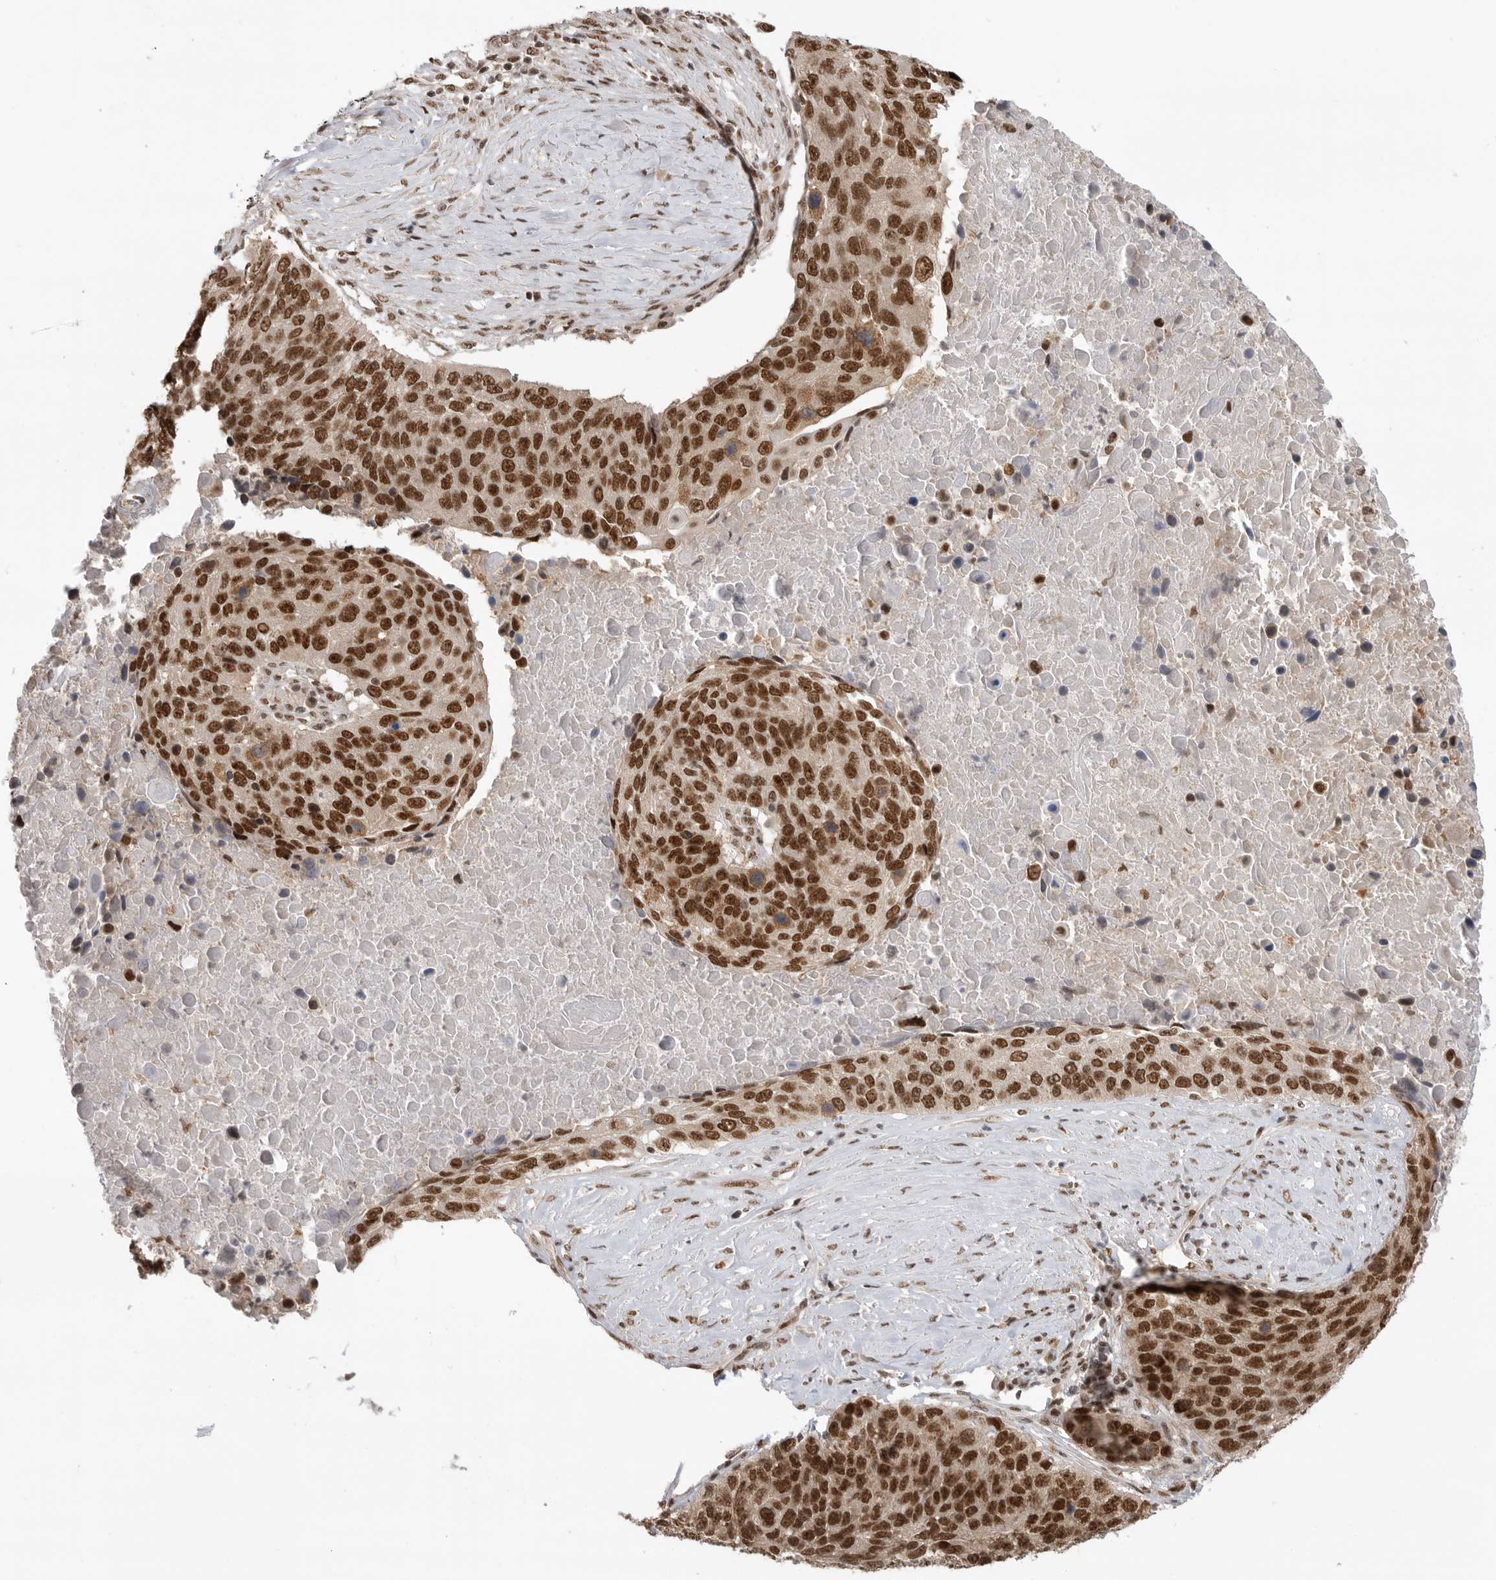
{"staining": {"intensity": "strong", "quantity": ">75%", "location": "nuclear"}, "tissue": "lung cancer", "cell_type": "Tumor cells", "image_type": "cancer", "snomed": [{"axis": "morphology", "description": "Squamous cell carcinoma, NOS"}, {"axis": "topography", "description": "Lung"}], "caption": "Immunohistochemical staining of lung squamous cell carcinoma exhibits high levels of strong nuclear positivity in approximately >75% of tumor cells.", "gene": "ZNF830", "patient": {"sex": "male", "age": 66}}